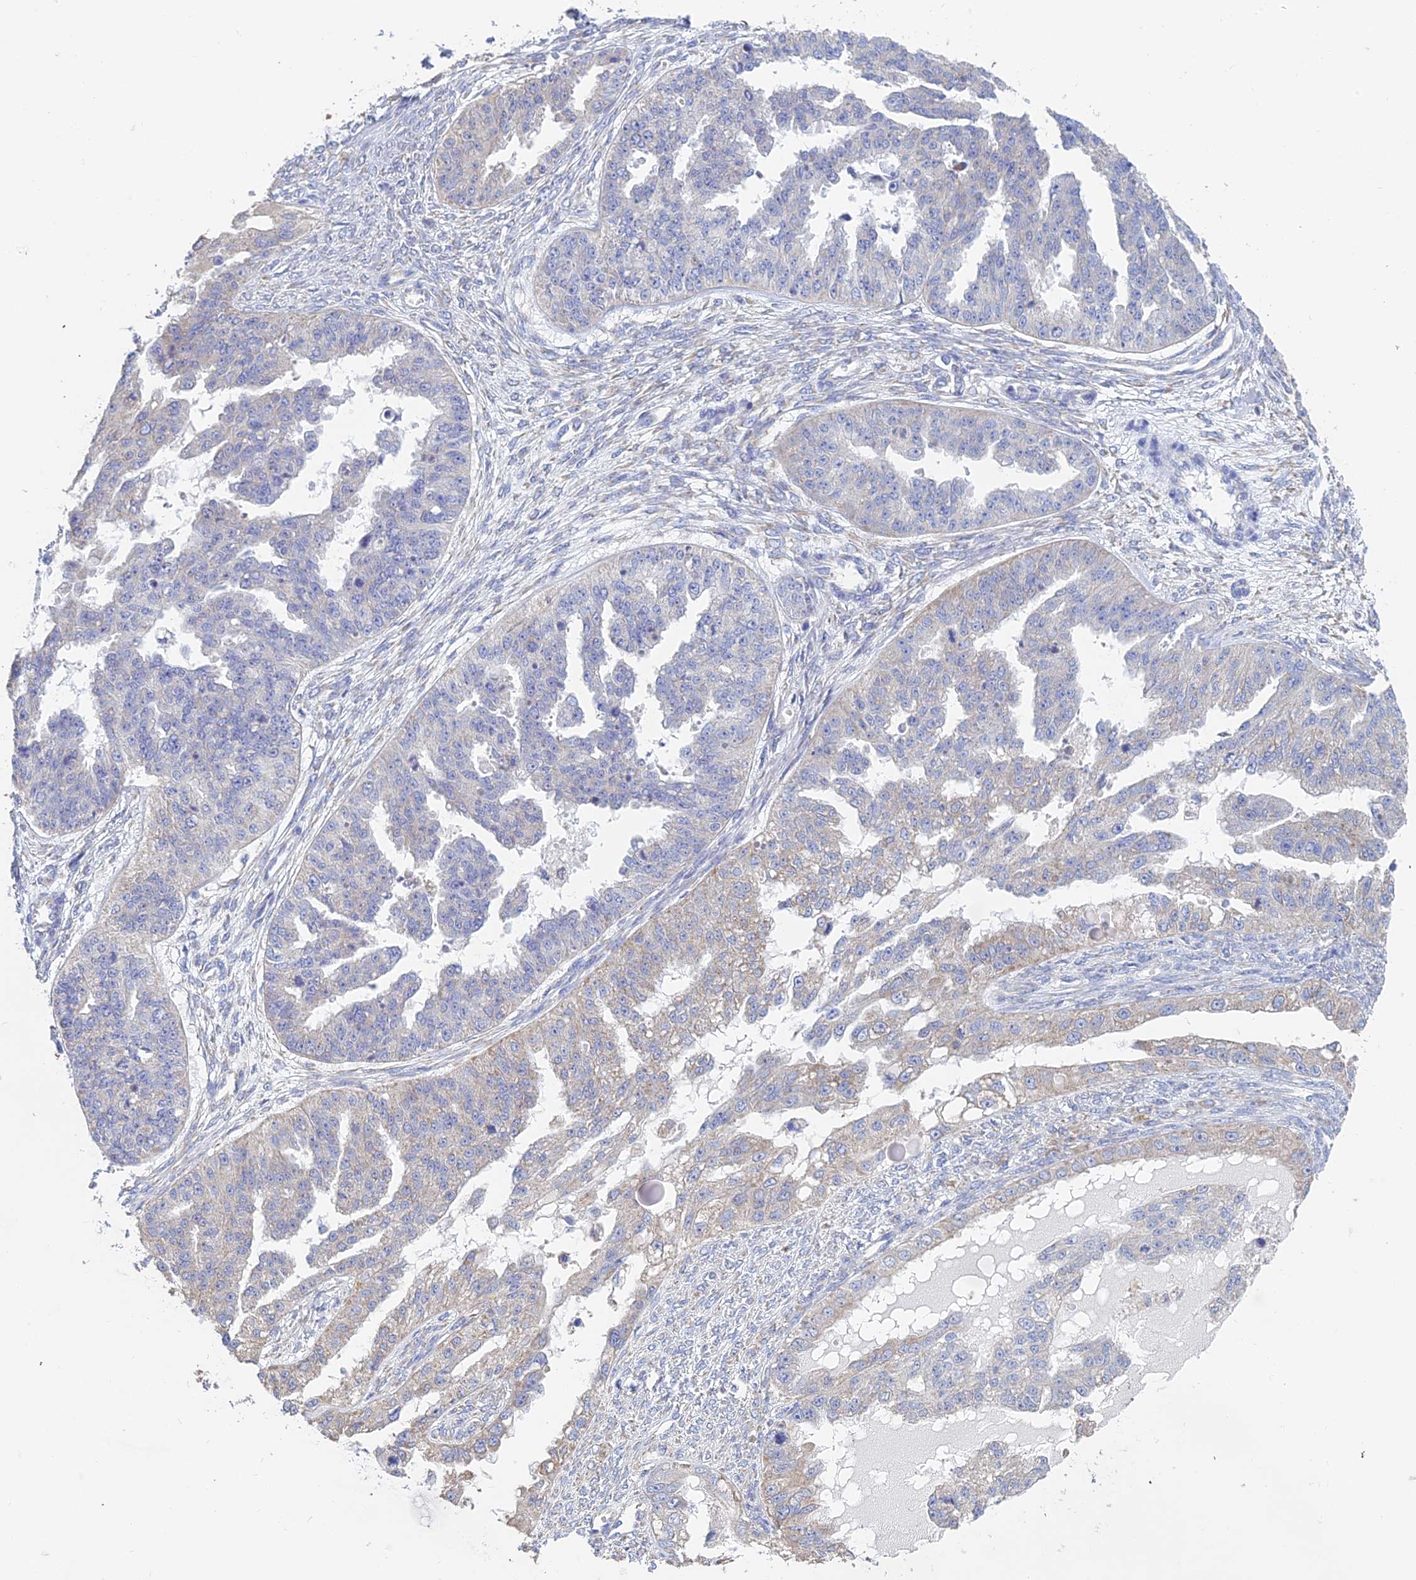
{"staining": {"intensity": "weak", "quantity": "<25%", "location": "cytoplasmic/membranous"}, "tissue": "ovarian cancer", "cell_type": "Tumor cells", "image_type": "cancer", "snomed": [{"axis": "morphology", "description": "Cystadenocarcinoma, serous, NOS"}, {"axis": "topography", "description": "Ovary"}], "caption": "This image is of ovarian cancer stained with immunohistochemistry to label a protein in brown with the nuclei are counter-stained blue. There is no positivity in tumor cells.", "gene": "CRACR2B", "patient": {"sex": "female", "age": 58}}